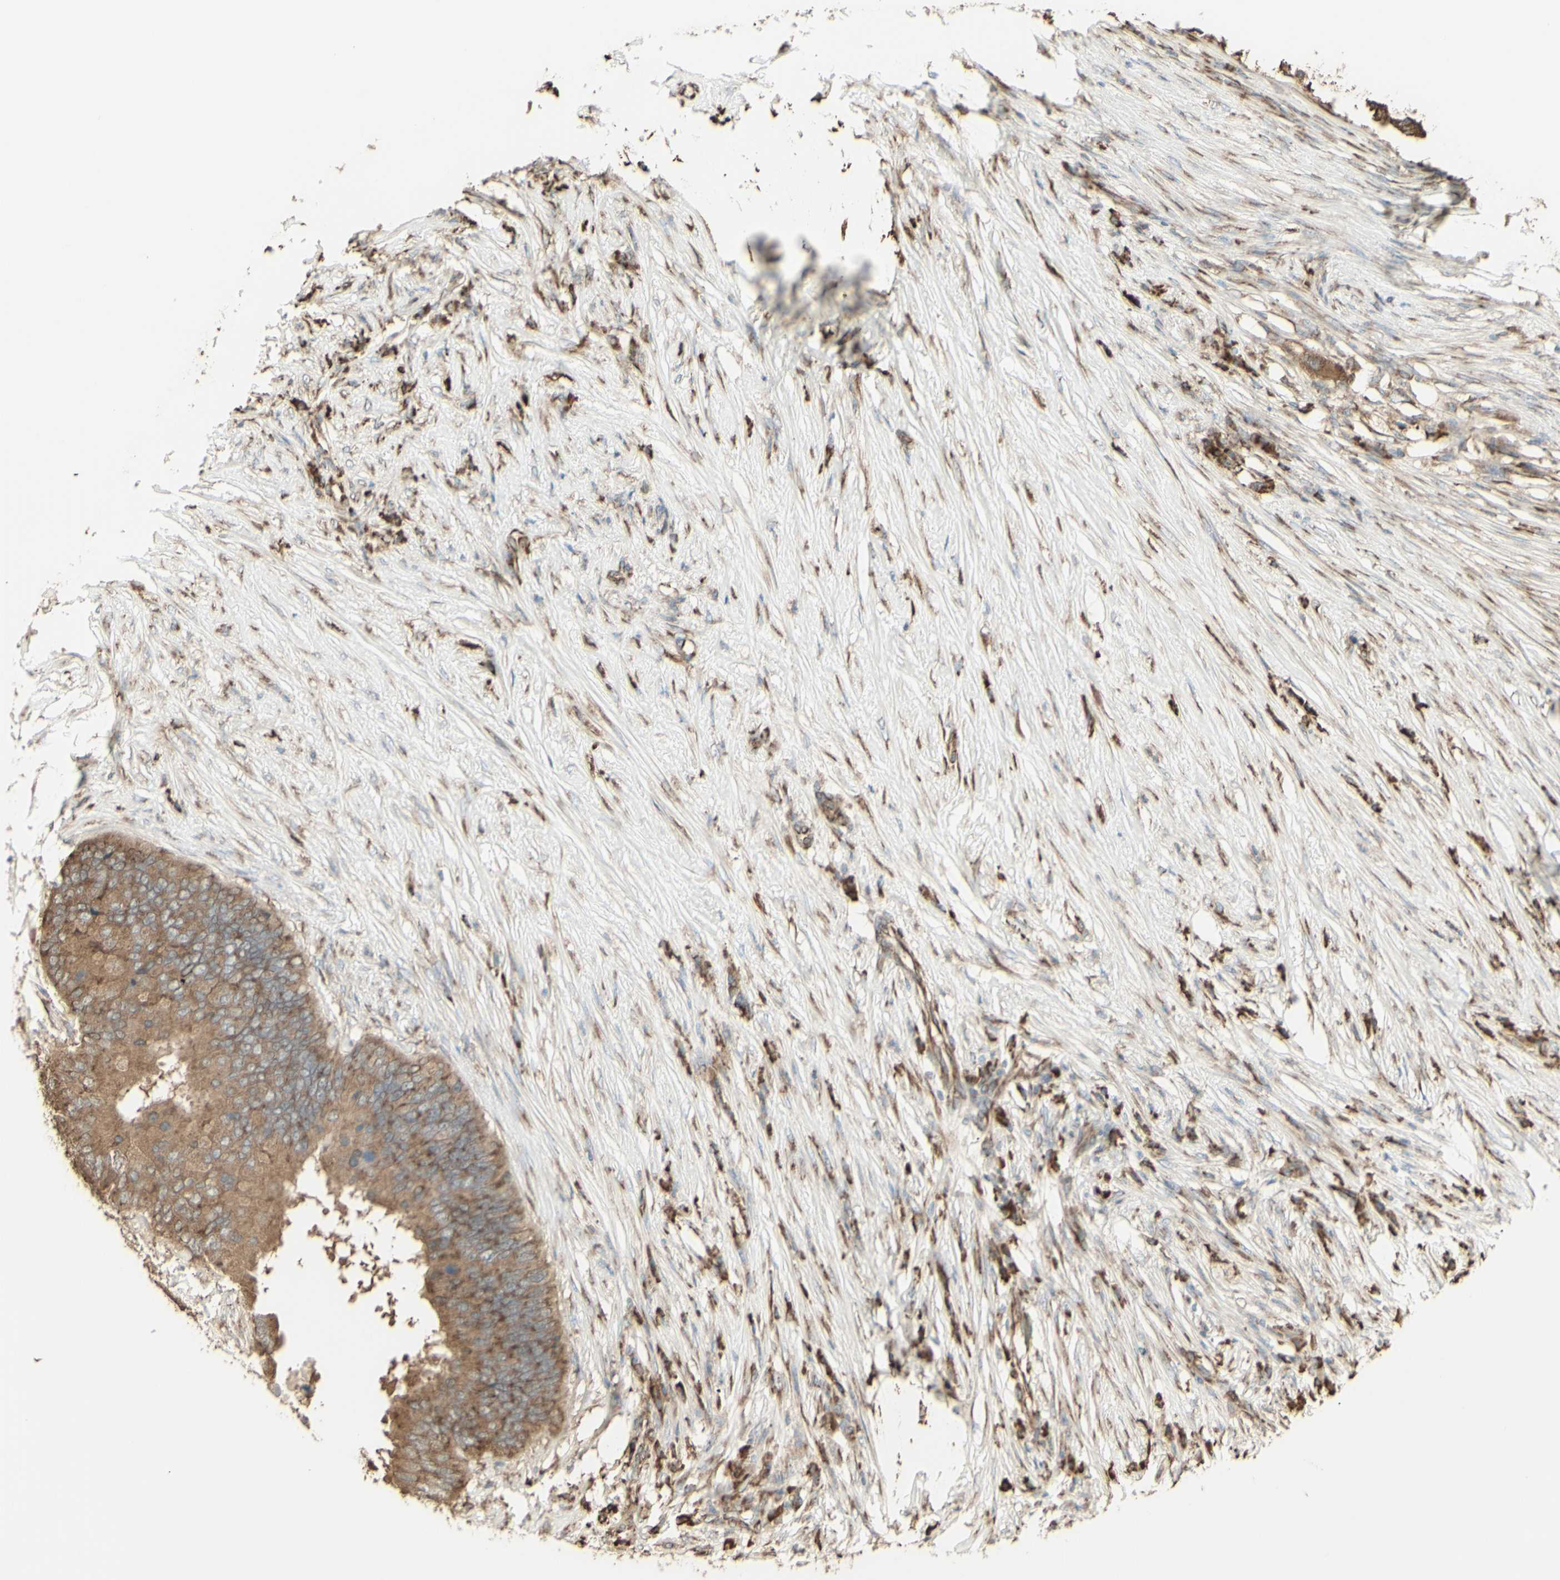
{"staining": {"intensity": "moderate", "quantity": ">75%", "location": "cytoplasmic/membranous"}, "tissue": "colorectal cancer", "cell_type": "Tumor cells", "image_type": "cancer", "snomed": [{"axis": "morphology", "description": "Adenocarcinoma, NOS"}, {"axis": "topography", "description": "Colon"}], "caption": "A high-resolution image shows immunohistochemistry (IHC) staining of adenocarcinoma (colorectal), which reveals moderate cytoplasmic/membranous staining in about >75% of tumor cells.", "gene": "EEF1B2", "patient": {"sex": "male", "age": 71}}